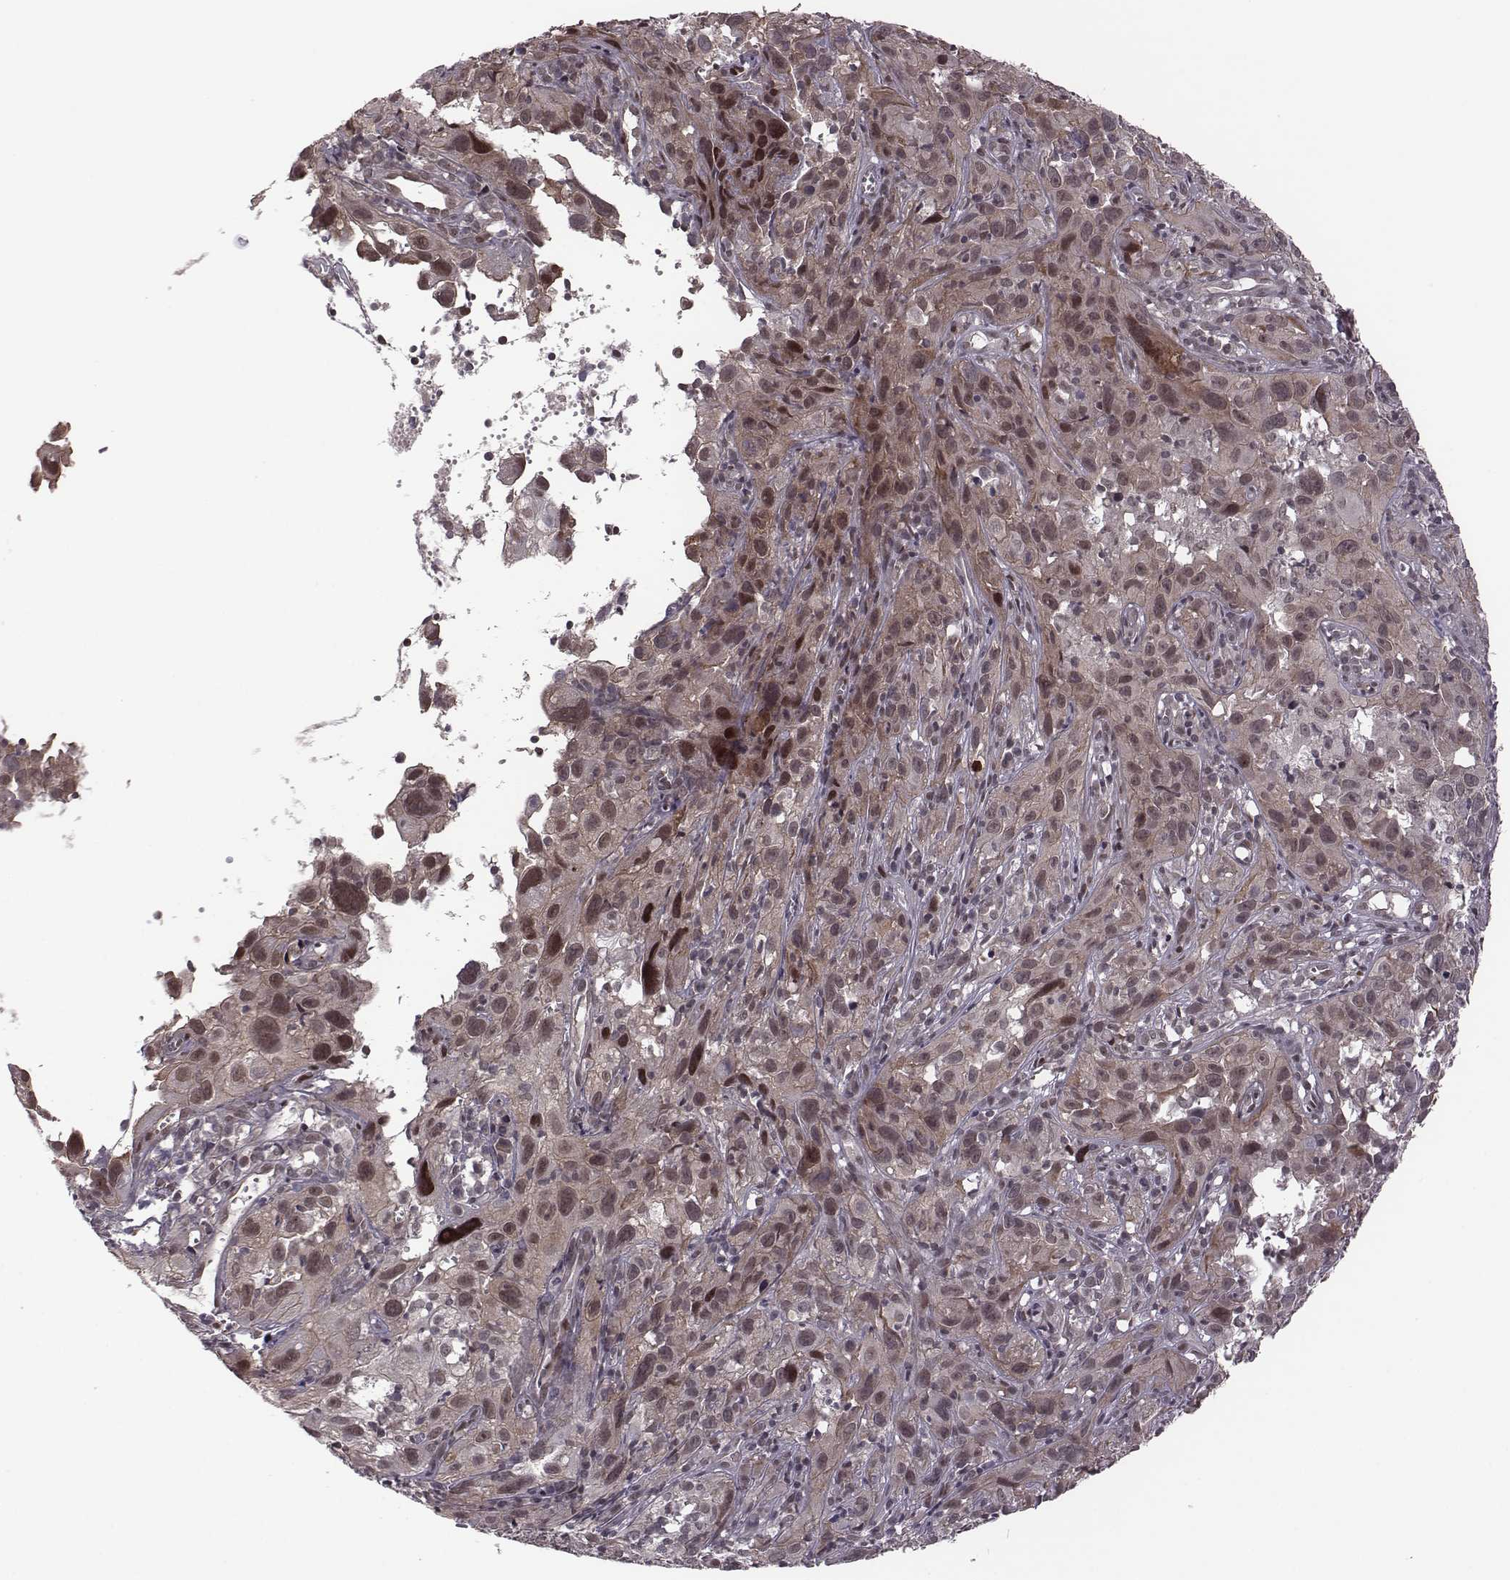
{"staining": {"intensity": "negative", "quantity": "none", "location": "none"}, "tissue": "cervical cancer", "cell_type": "Tumor cells", "image_type": "cancer", "snomed": [{"axis": "morphology", "description": "Squamous cell carcinoma, NOS"}, {"axis": "topography", "description": "Cervix"}], "caption": "The micrograph demonstrates no staining of tumor cells in squamous cell carcinoma (cervical).", "gene": "RPL3", "patient": {"sex": "female", "age": 37}}